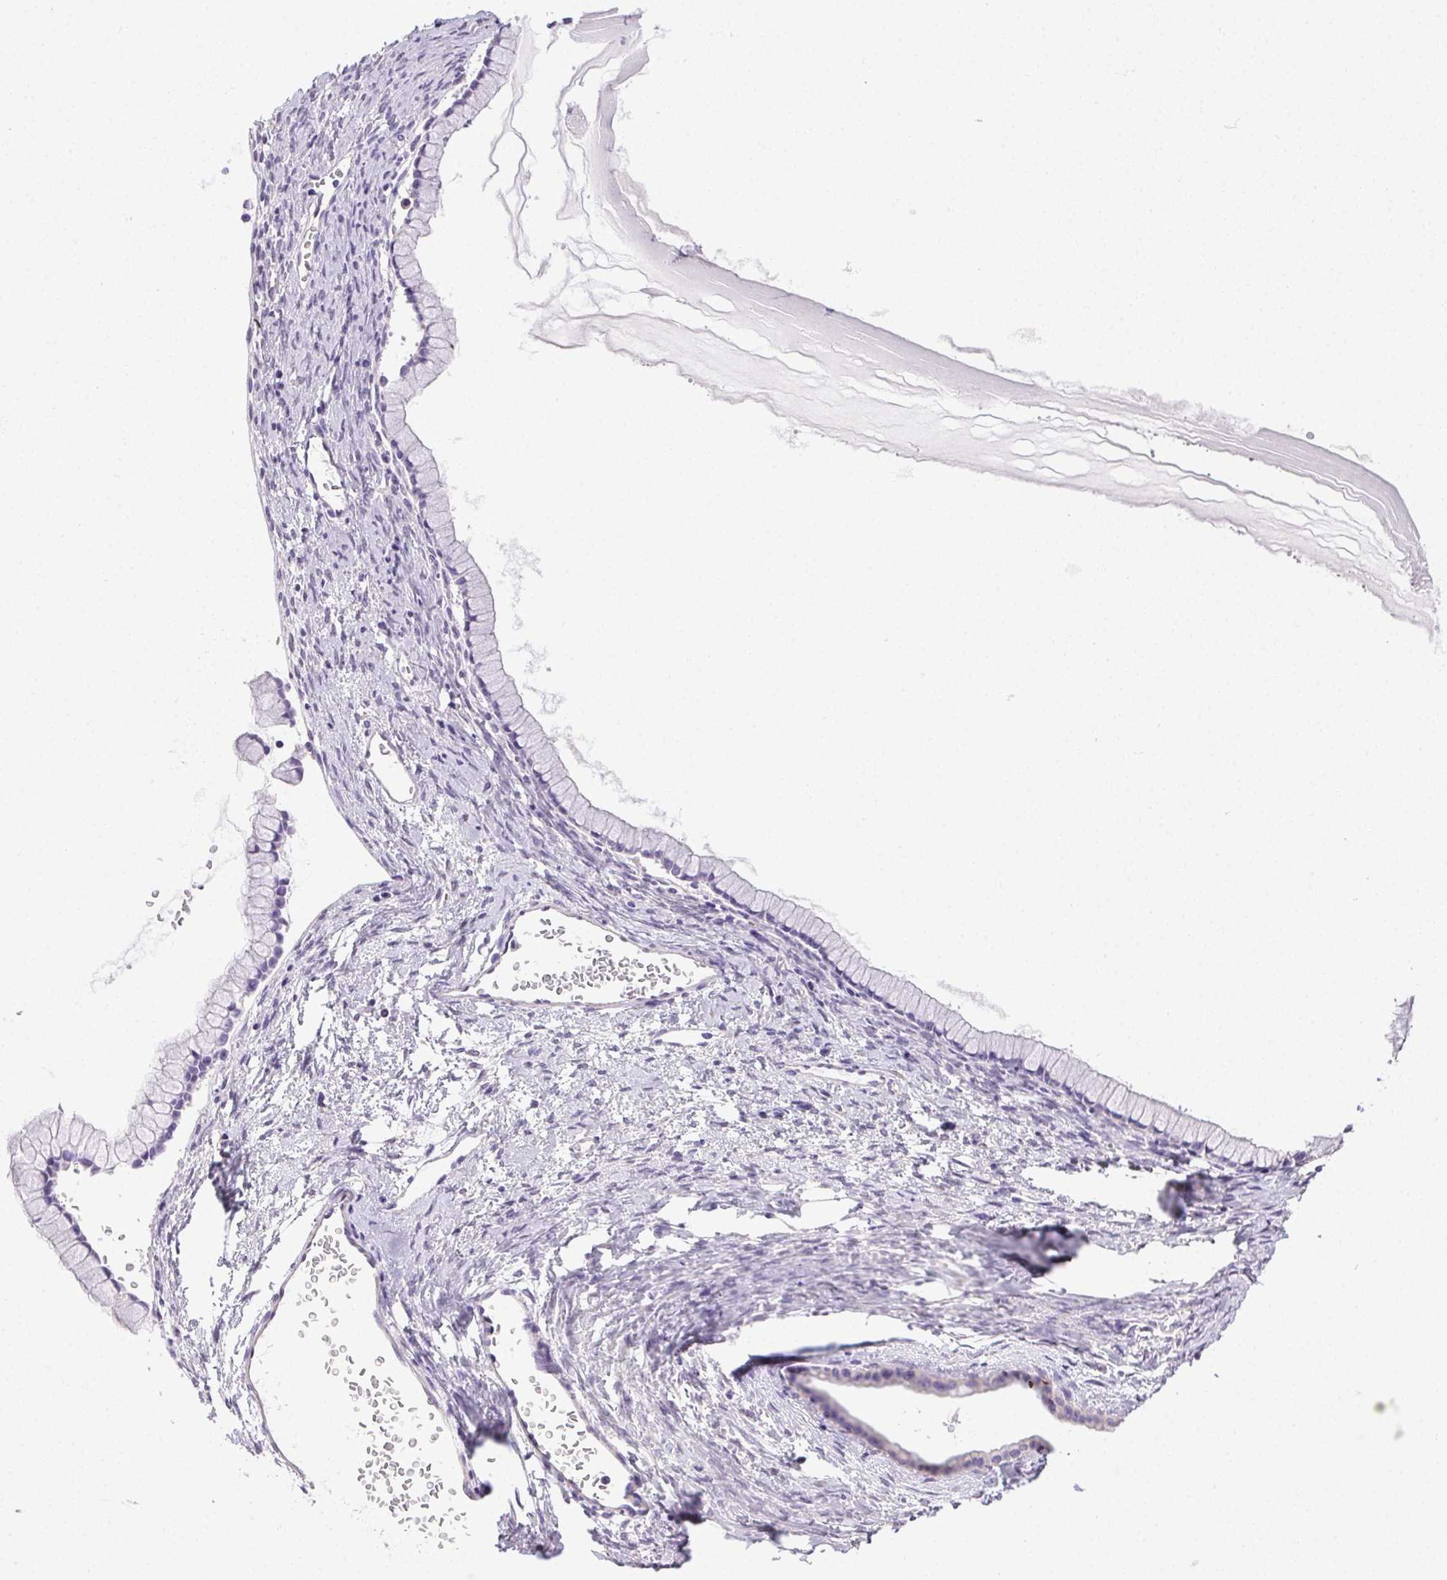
{"staining": {"intensity": "negative", "quantity": "none", "location": "none"}, "tissue": "ovarian cancer", "cell_type": "Tumor cells", "image_type": "cancer", "snomed": [{"axis": "morphology", "description": "Cystadenocarcinoma, mucinous, NOS"}, {"axis": "topography", "description": "Ovary"}], "caption": "Immunohistochemistry (IHC) histopathology image of neoplastic tissue: mucinous cystadenocarcinoma (ovarian) stained with DAB shows no significant protein staining in tumor cells.", "gene": "SYCE2", "patient": {"sex": "female", "age": 41}}